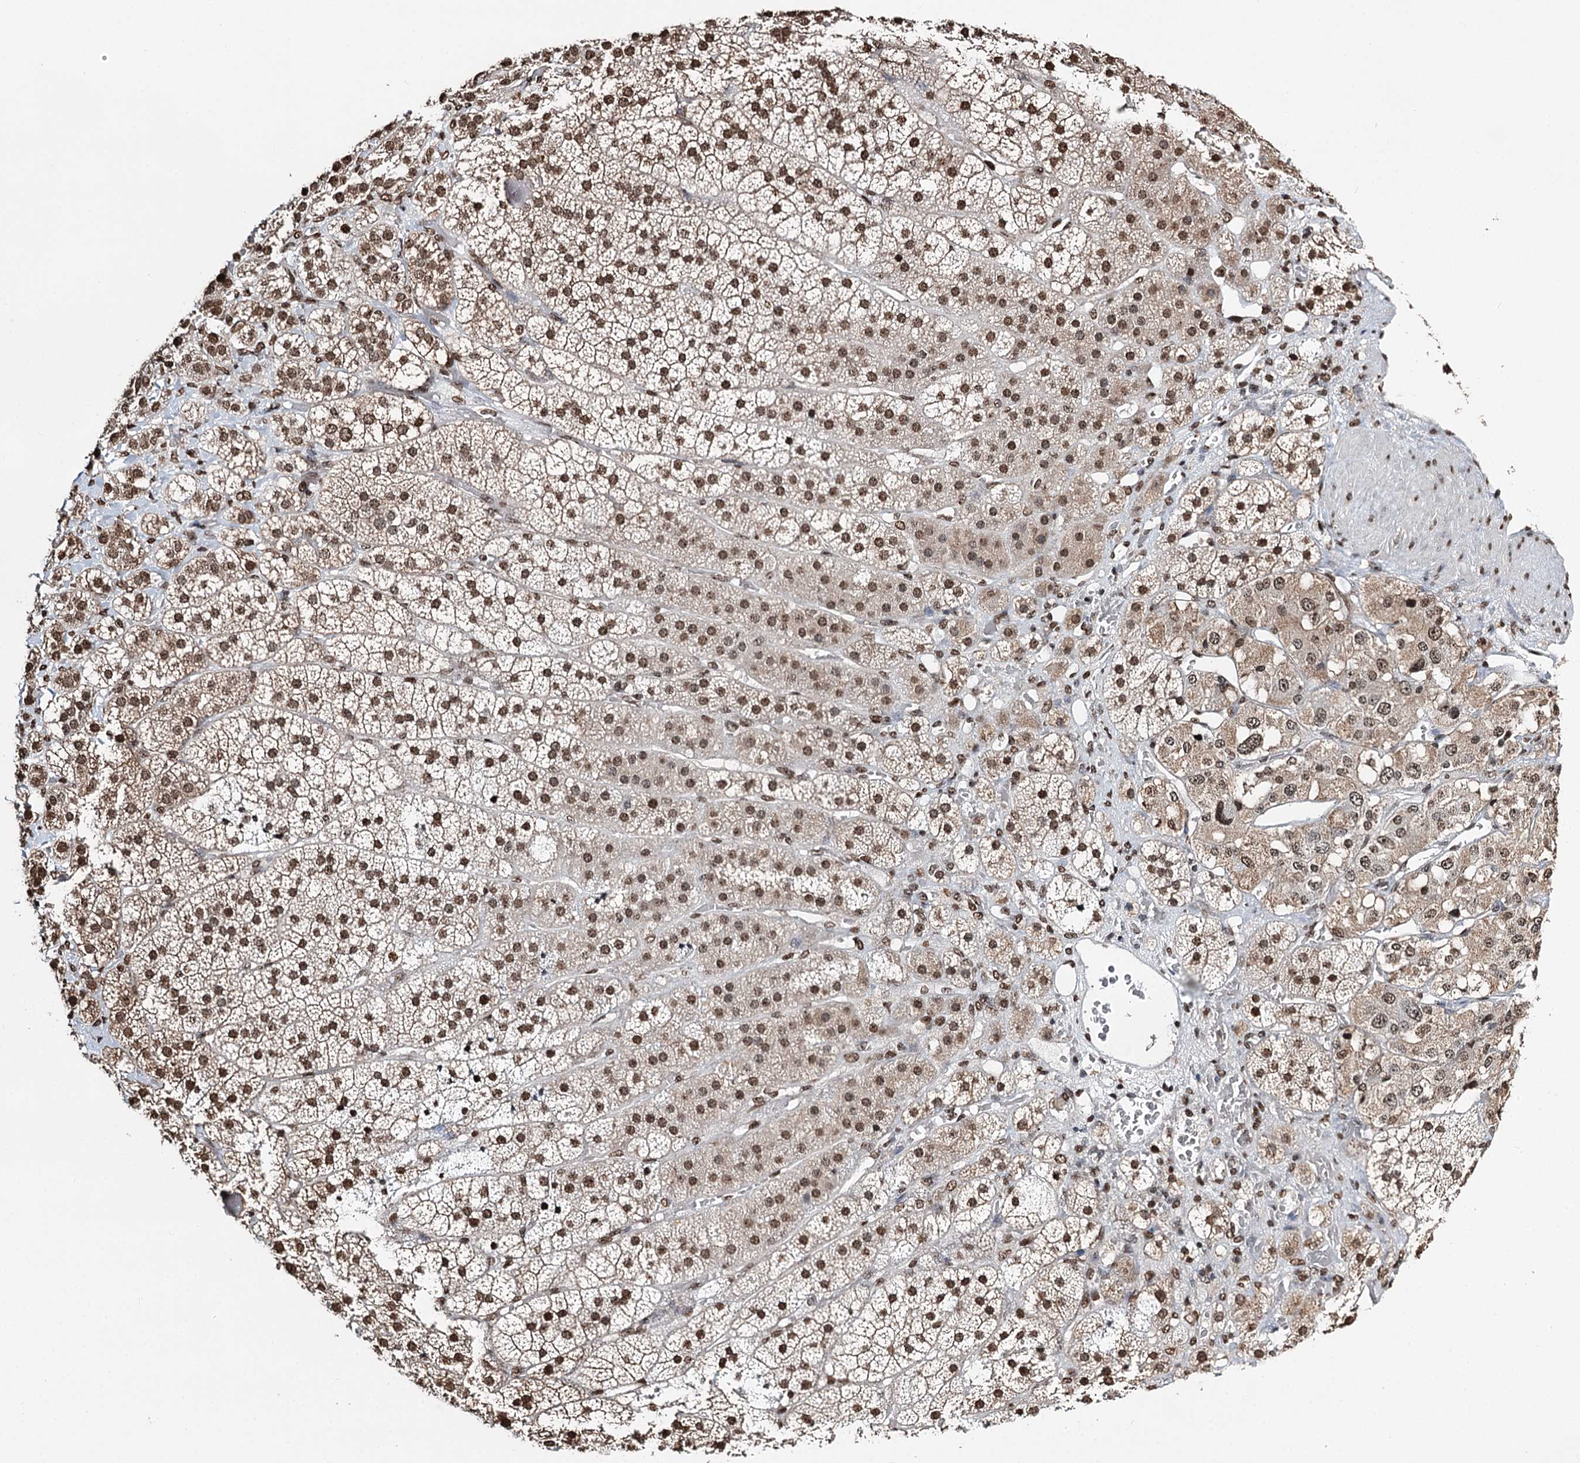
{"staining": {"intensity": "moderate", "quantity": ">75%", "location": "nuclear"}, "tissue": "adrenal gland", "cell_type": "Glandular cells", "image_type": "normal", "snomed": [{"axis": "morphology", "description": "Normal tissue, NOS"}, {"axis": "topography", "description": "Adrenal gland"}], "caption": "Protein staining of benign adrenal gland demonstrates moderate nuclear staining in approximately >75% of glandular cells.", "gene": "RPS27A", "patient": {"sex": "female", "age": 44}}